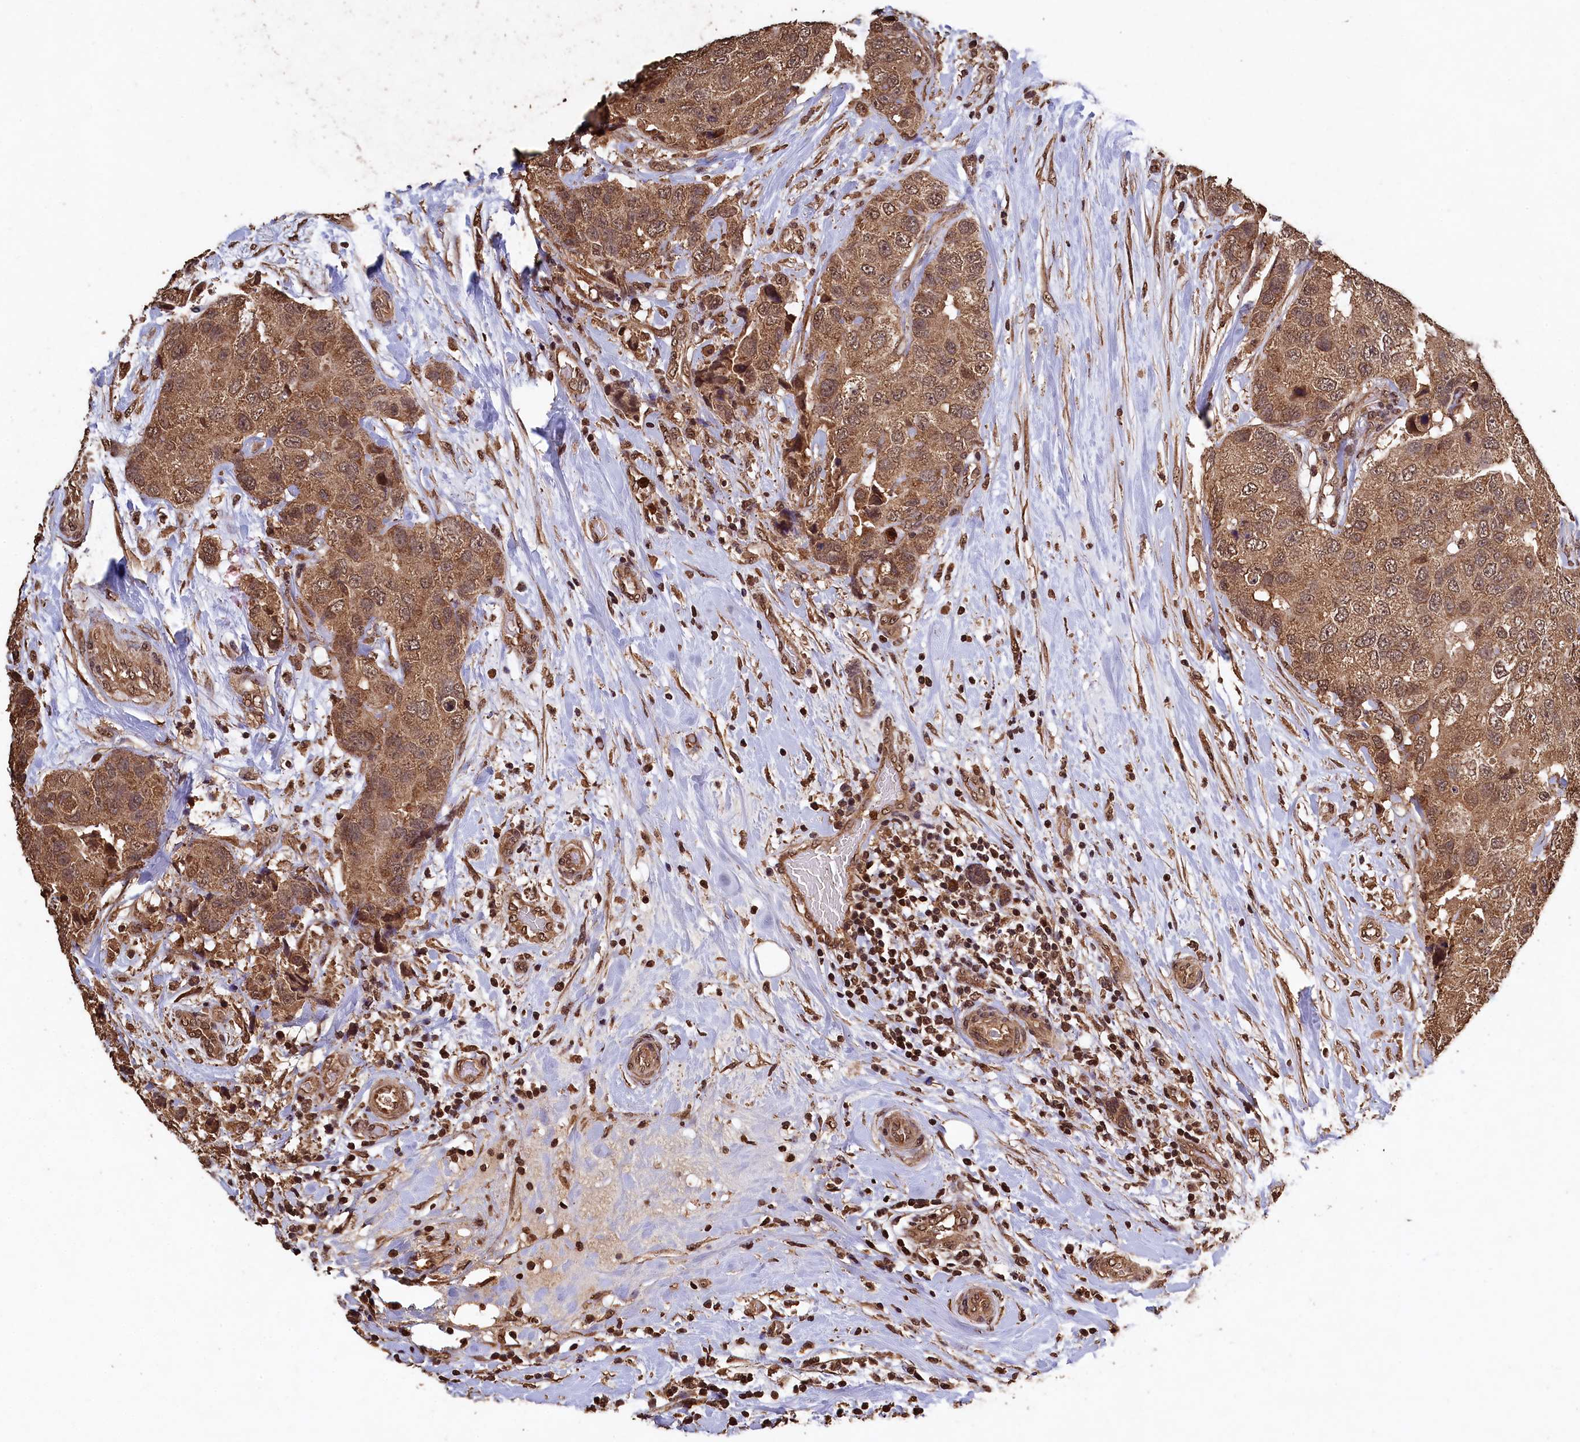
{"staining": {"intensity": "moderate", "quantity": ">75%", "location": "cytoplasmic/membranous,nuclear"}, "tissue": "breast cancer", "cell_type": "Tumor cells", "image_type": "cancer", "snomed": [{"axis": "morphology", "description": "Duct carcinoma"}, {"axis": "topography", "description": "Breast"}], "caption": "High-magnification brightfield microscopy of breast cancer stained with DAB (brown) and counterstained with hematoxylin (blue). tumor cells exhibit moderate cytoplasmic/membranous and nuclear expression is present in approximately>75% of cells.", "gene": "CEP57L1", "patient": {"sex": "female", "age": 62}}